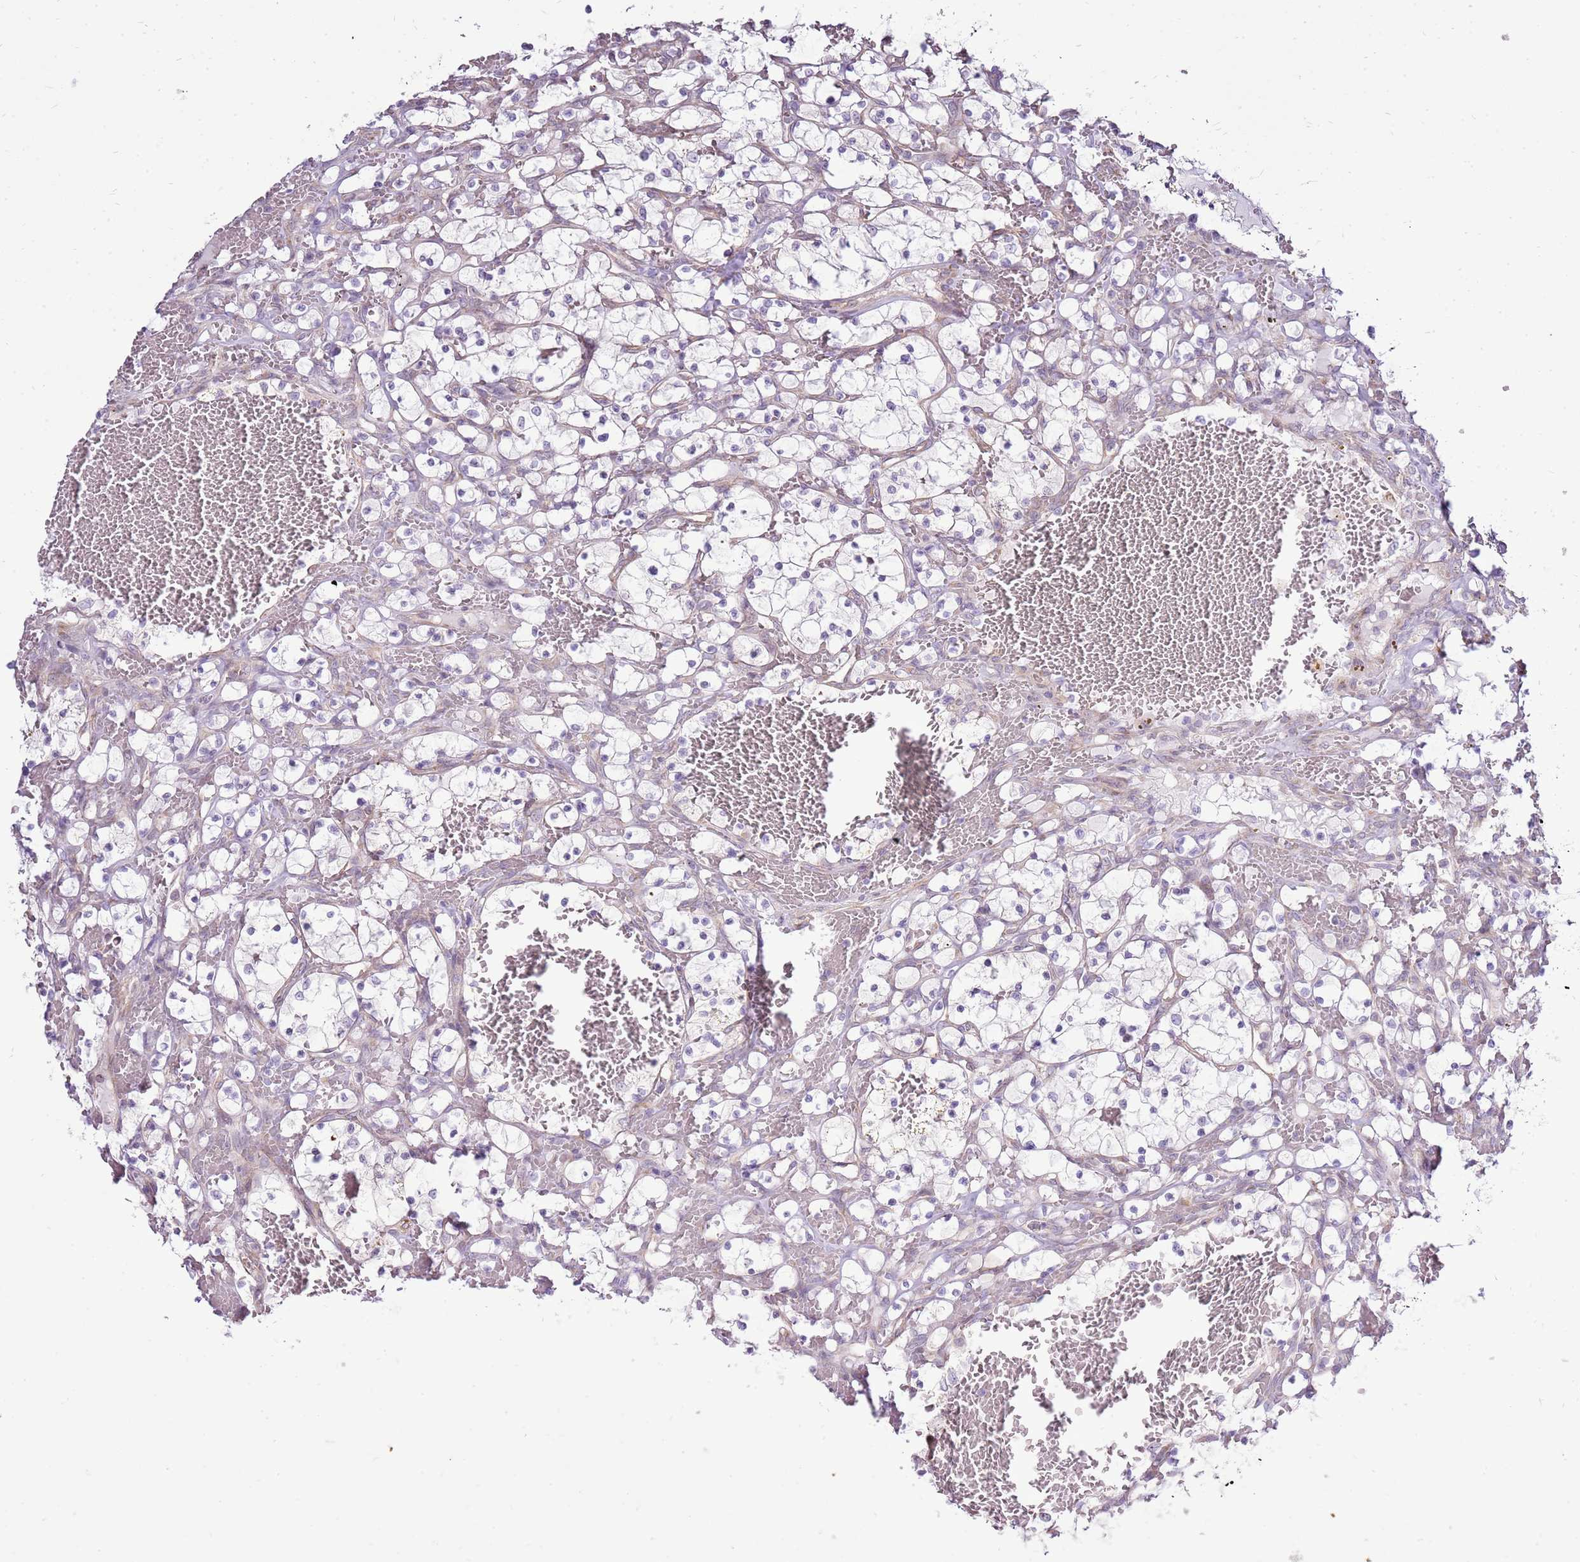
{"staining": {"intensity": "negative", "quantity": "none", "location": "none"}, "tissue": "renal cancer", "cell_type": "Tumor cells", "image_type": "cancer", "snomed": [{"axis": "morphology", "description": "Adenocarcinoma, NOS"}, {"axis": "topography", "description": "Kidney"}], "caption": "There is no significant positivity in tumor cells of adenocarcinoma (renal). (Brightfield microscopy of DAB (3,3'-diaminobenzidine) immunohistochemistry at high magnification).", "gene": "UGGT2", "patient": {"sex": "female", "age": 69}}